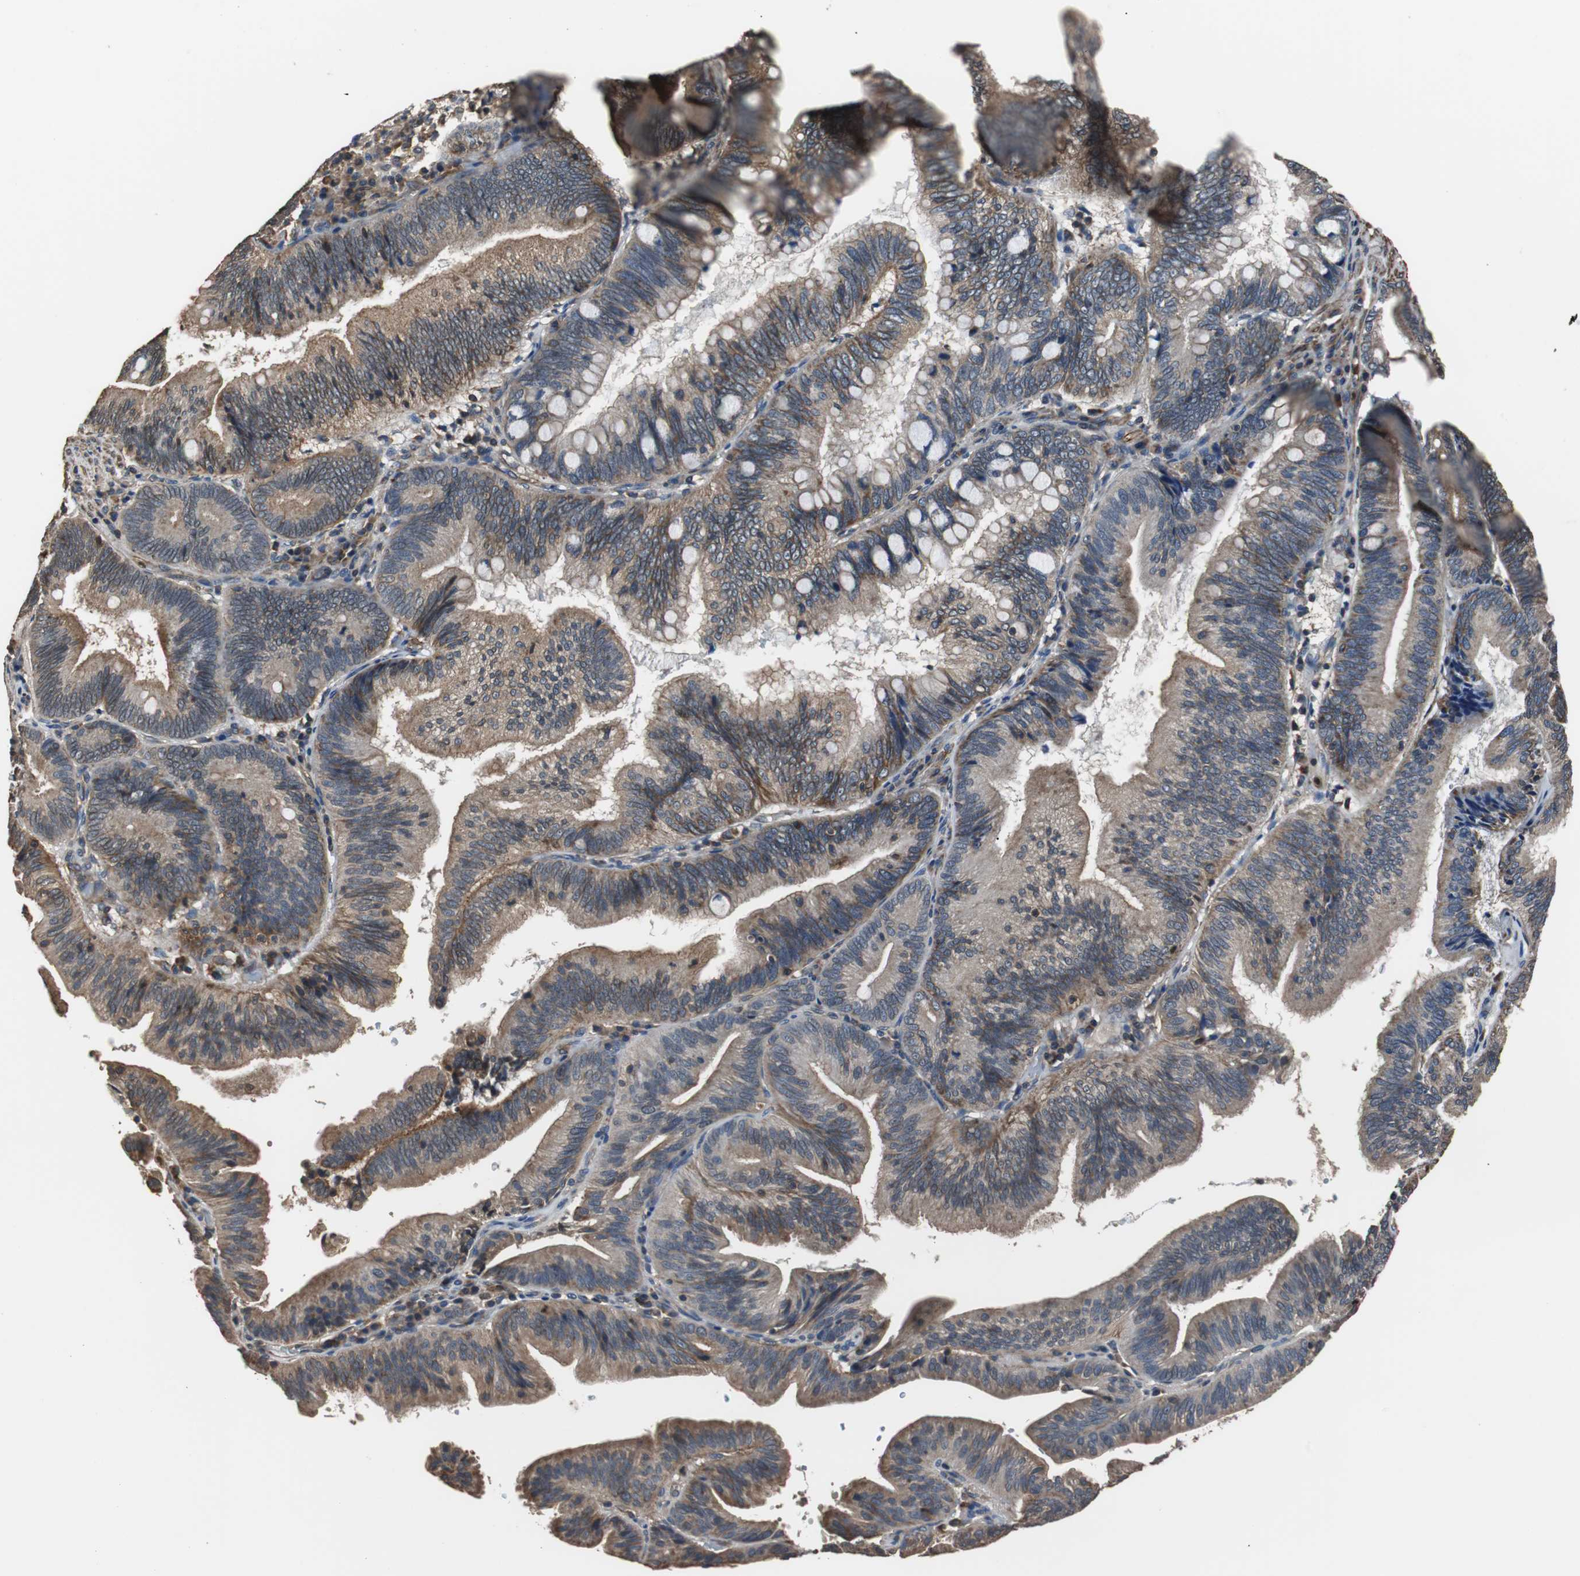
{"staining": {"intensity": "moderate", "quantity": ">75%", "location": "cytoplasmic/membranous"}, "tissue": "pancreatic cancer", "cell_type": "Tumor cells", "image_type": "cancer", "snomed": [{"axis": "morphology", "description": "Adenocarcinoma, NOS"}, {"axis": "topography", "description": "Pancreas"}], "caption": "Protein analysis of adenocarcinoma (pancreatic) tissue shows moderate cytoplasmic/membranous expression in about >75% of tumor cells. The staining is performed using DAB brown chromogen to label protein expression. The nuclei are counter-stained blue using hematoxylin.", "gene": "PITRM1", "patient": {"sex": "male", "age": 82}}